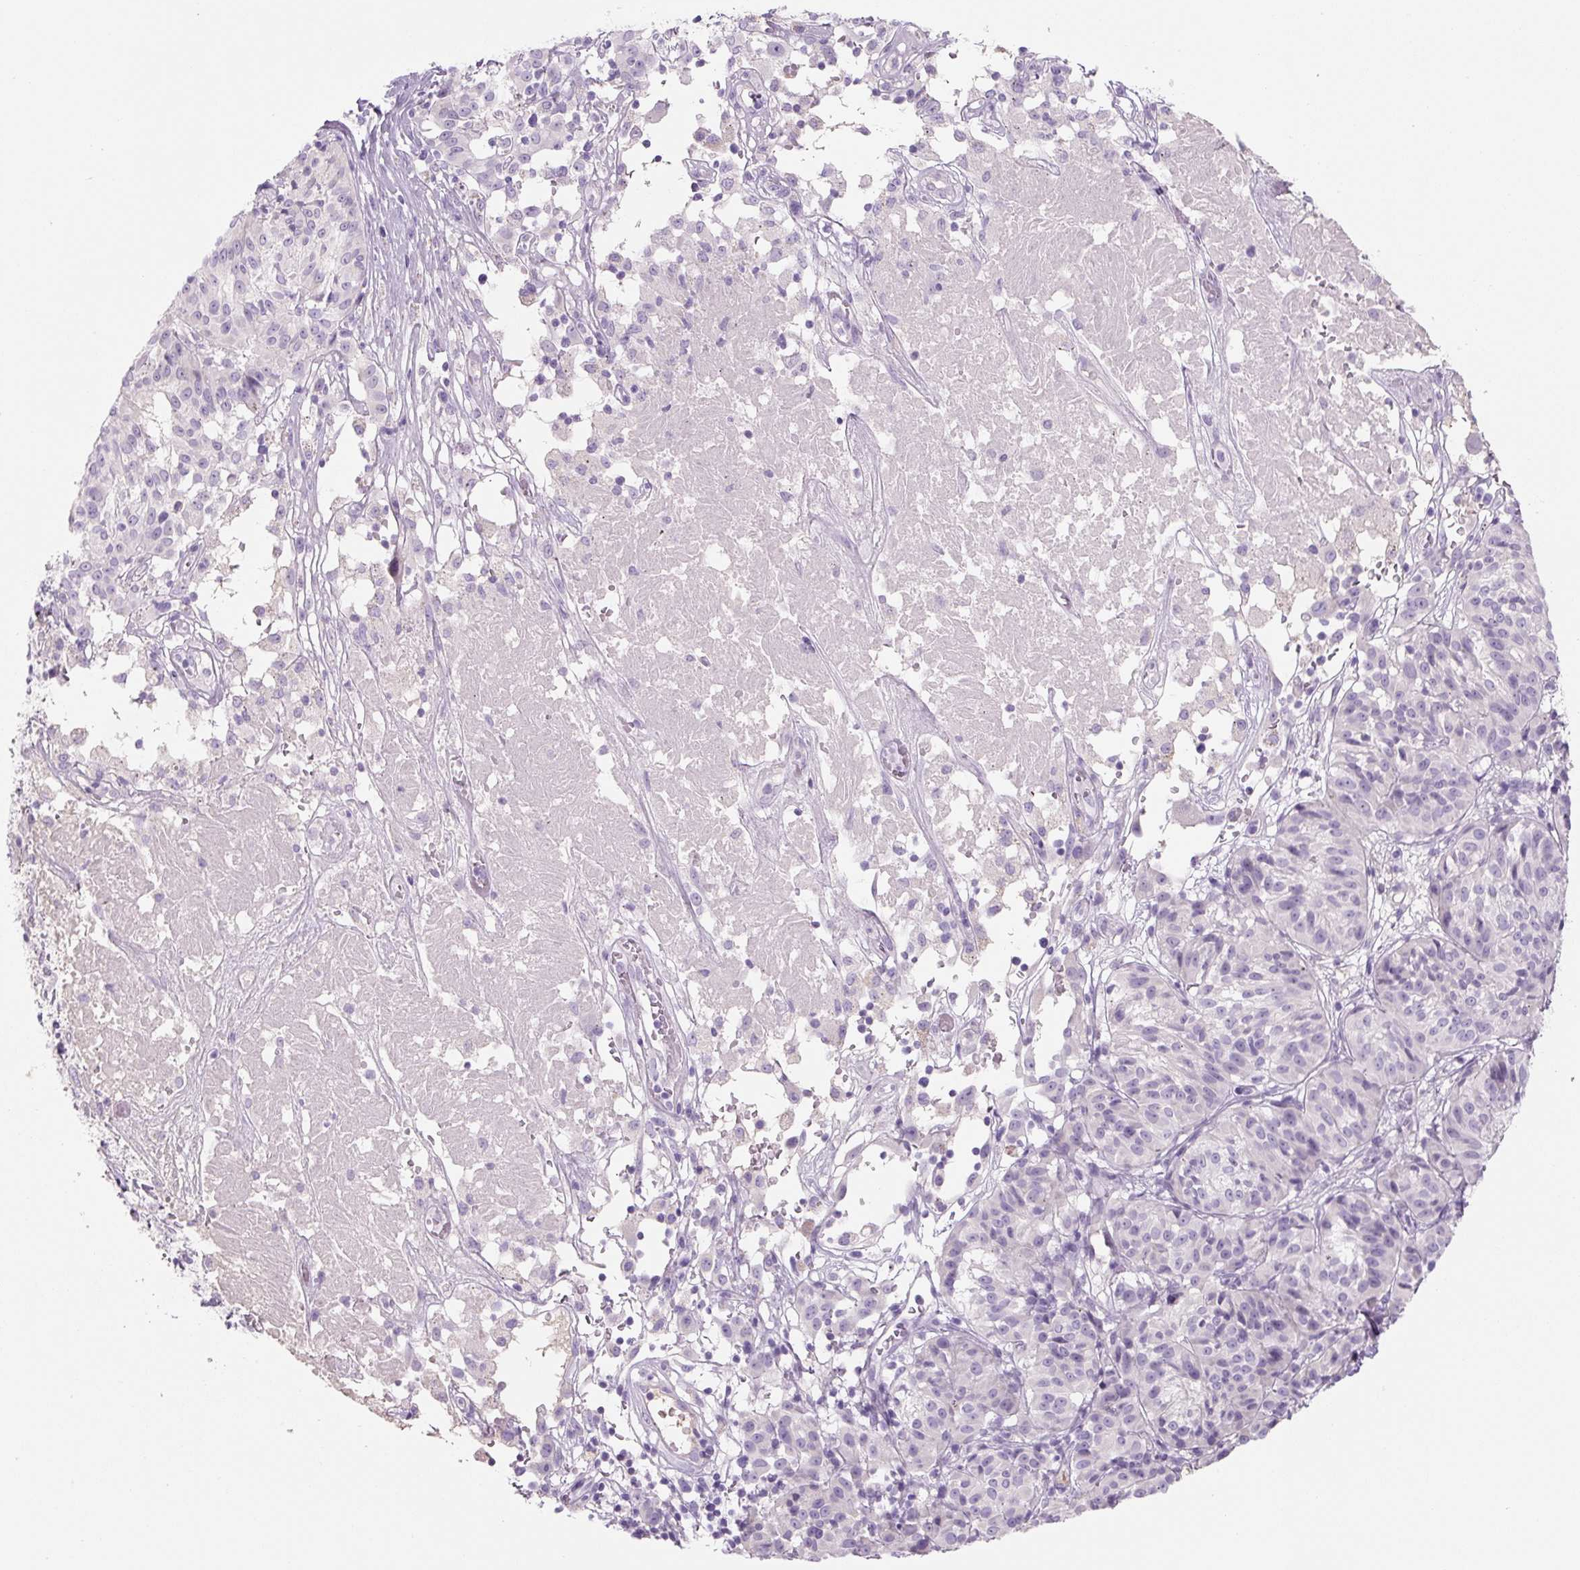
{"staining": {"intensity": "negative", "quantity": "none", "location": "none"}, "tissue": "melanoma", "cell_type": "Tumor cells", "image_type": "cancer", "snomed": [{"axis": "morphology", "description": "Malignant melanoma, NOS"}, {"axis": "topography", "description": "Skin"}], "caption": "This photomicrograph is of melanoma stained with immunohistochemistry (IHC) to label a protein in brown with the nuclei are counter-stained blue. There is no staining in tumor cells.", "gene": "PRM1", "patient": {"sex": "female", "age": 72}}